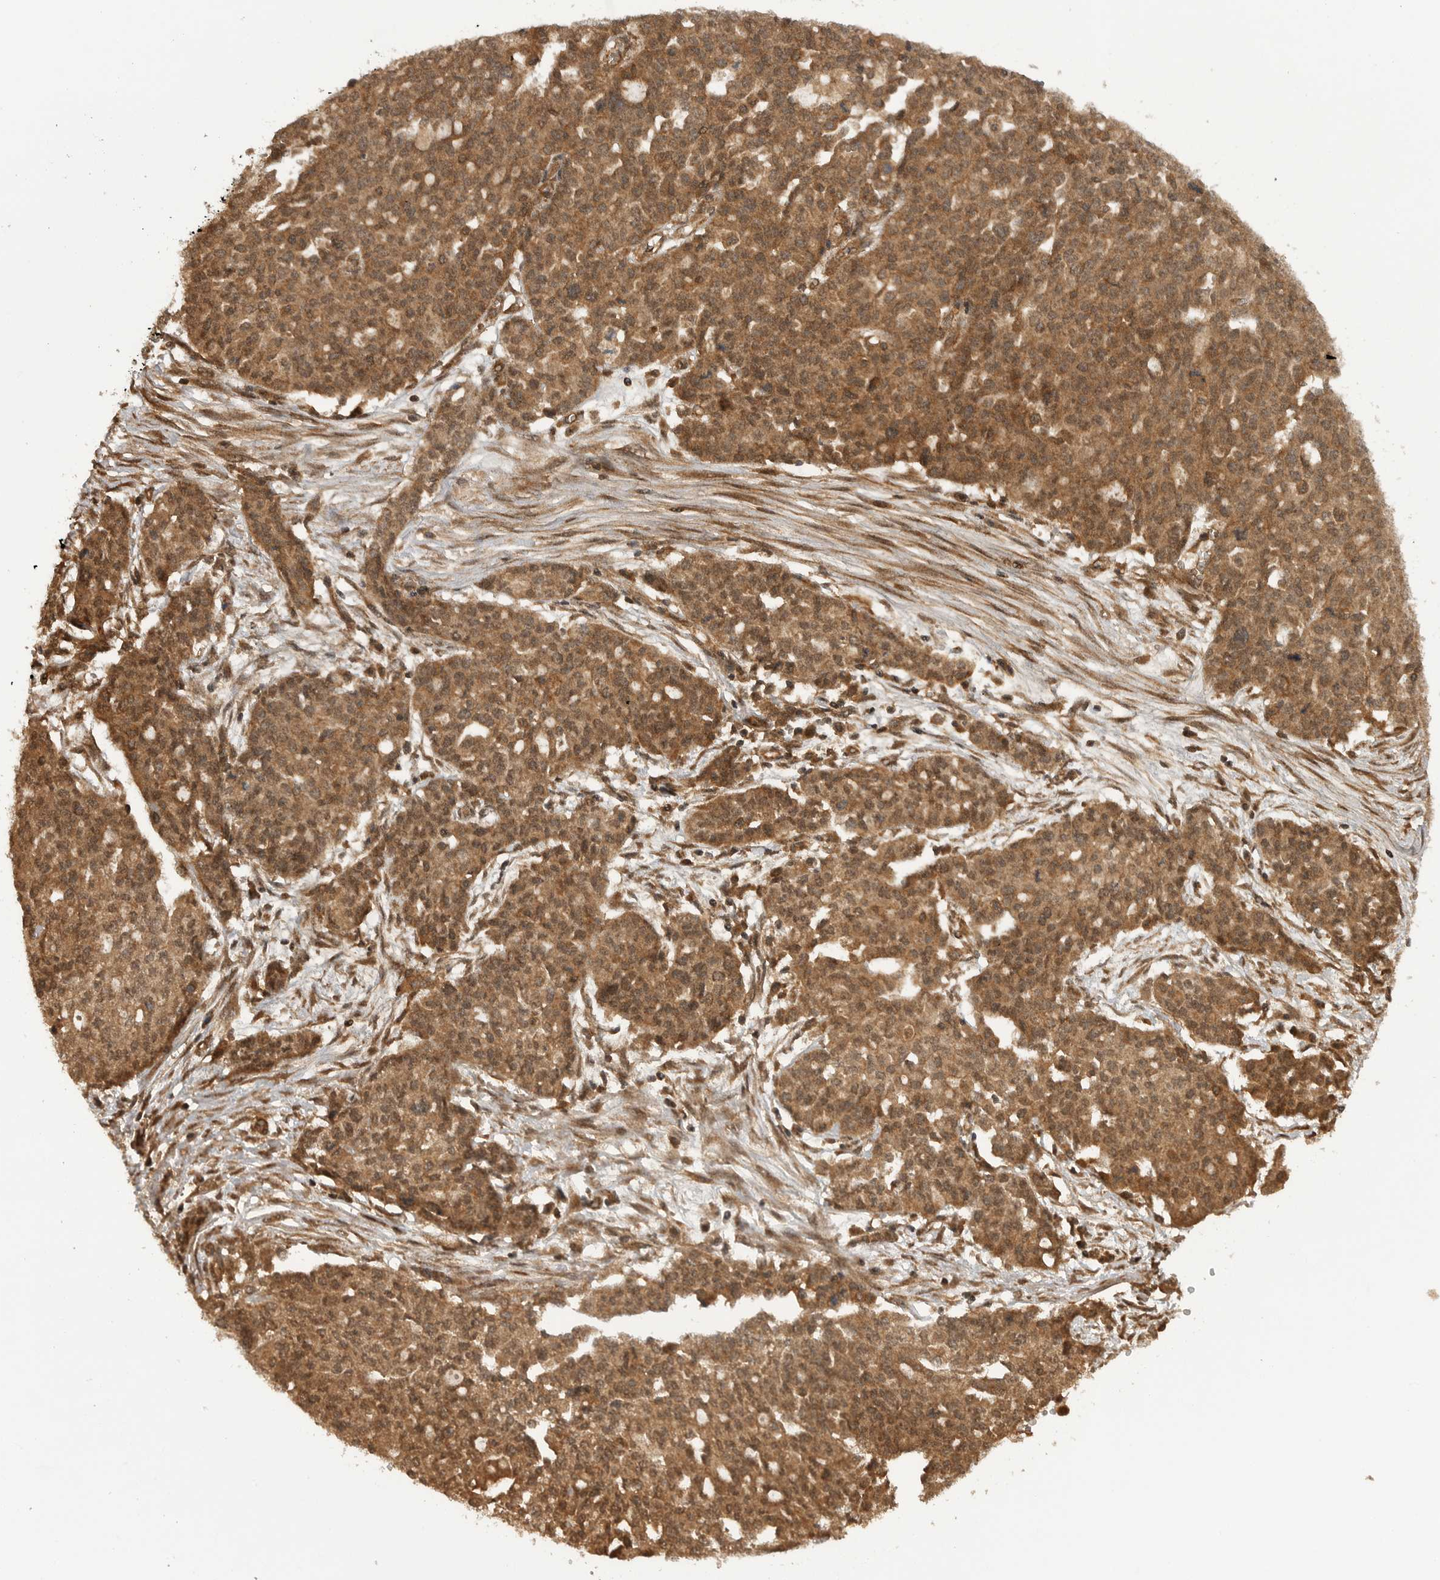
{"staining": {"intensity": "moderate", "quantity": ">75%", "location": "cytoplasmic/membranous"}, "tissue": "ovarian cancer", "cell_type": "Tumor cells", "image_type": "cancer", "snomed": [{"axis": "morphology", "description": "Cystadenocarcinoma, serous, NOS"}, {"axis": "topography", "description": "Soft tissue"}, {"axis": "topography", "description": "Ovary"}], "caption": "An IHC photomicrograph of tumor tissue is shown. Protein staining in brown labels moderate cytoplasmic/membranous positivity in ovarian cancer (serous cystadenocarcinoma) within tumor cells.", "gene": "PRDX4", "patient": {"sex": "female", "age": 57}}